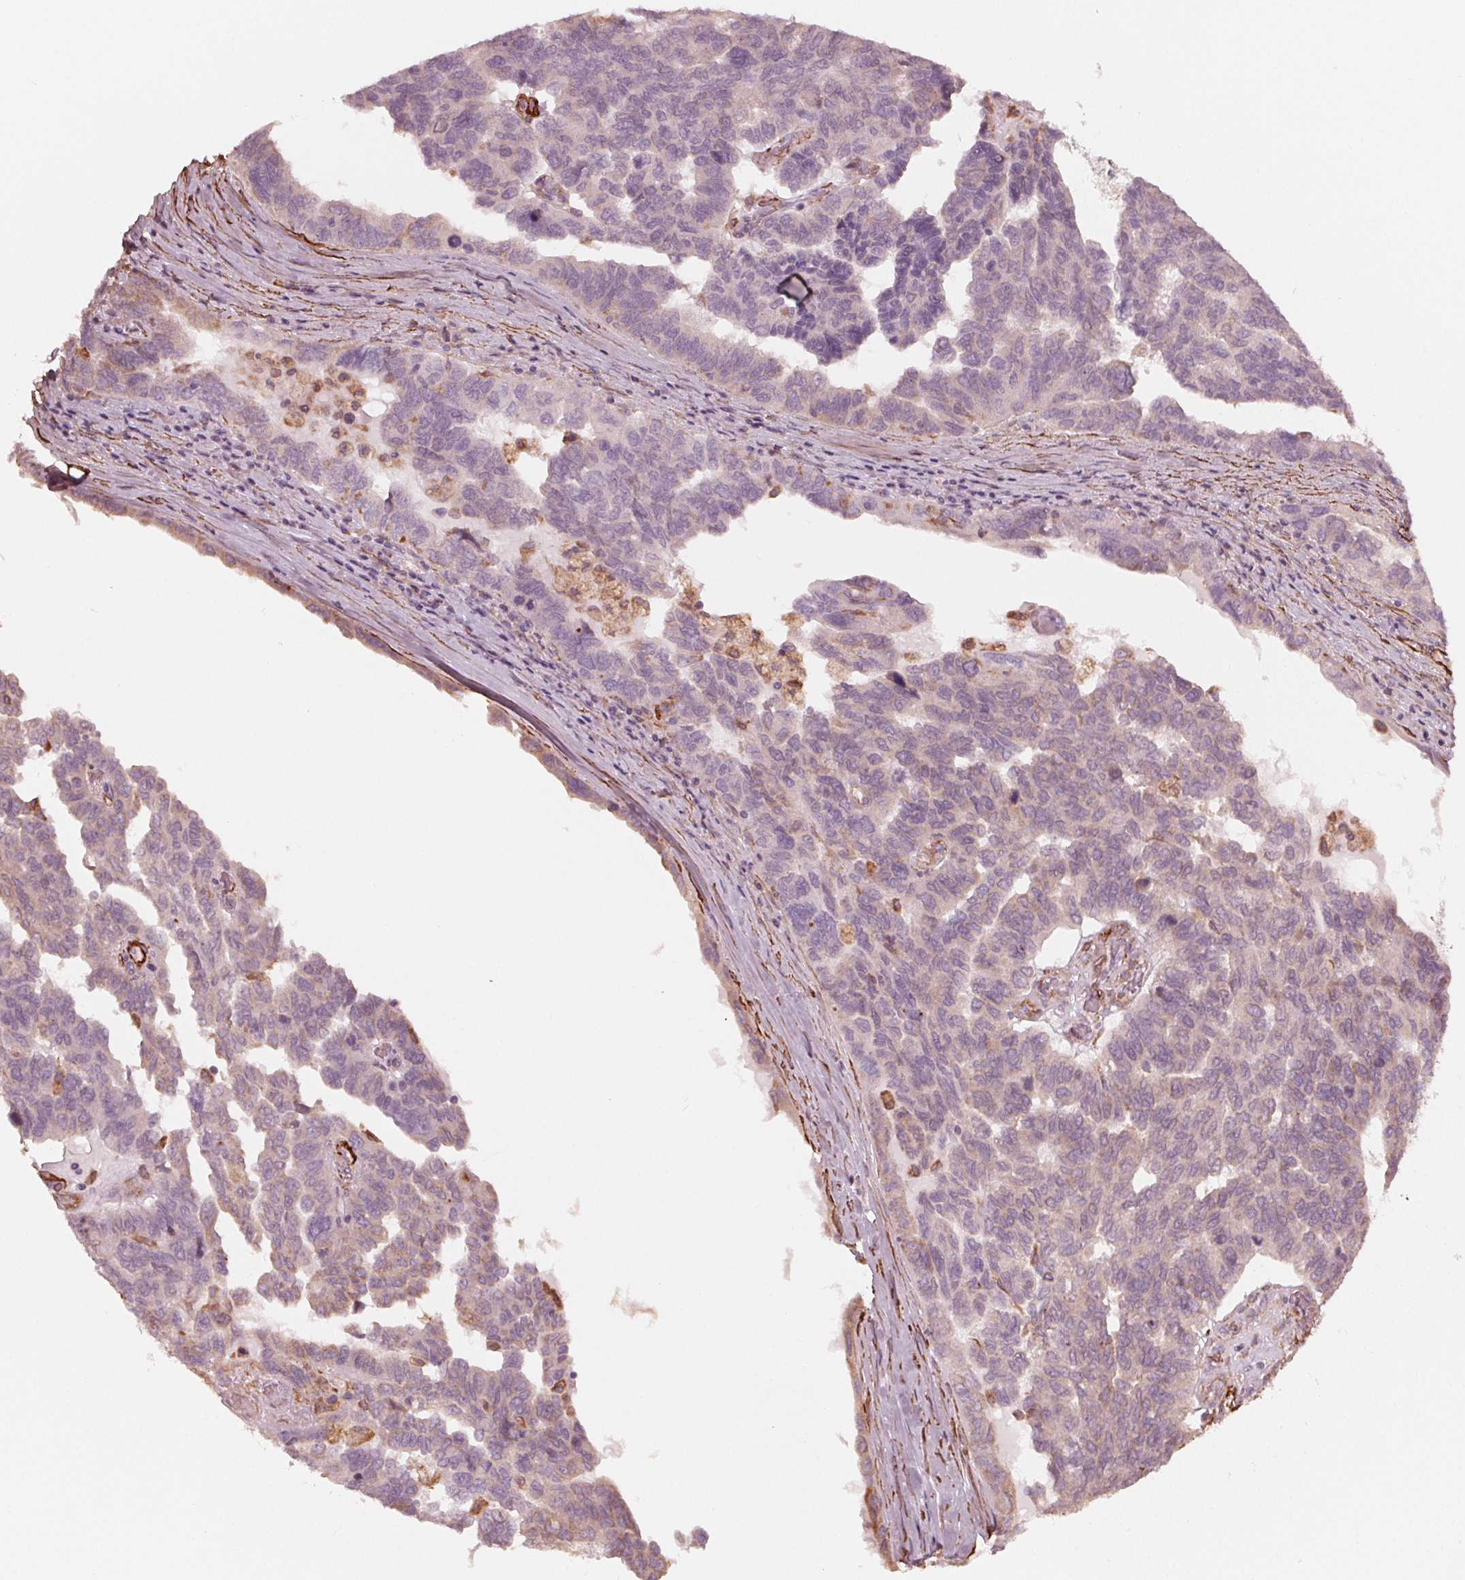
{"staining": {"intensity": "weak", "quantity": "<25%", "location": "cytoplasmic/membranous"}, "tissue": "ovarian cancer", "cell_type": "Tumor cells", "image_type": "cancer", "snomed": [{"axis": "morphology", "description": "Cystadenocarcinoma, serous, NOS"}, {"axis": "topography", "description": "Ovary"}], "caption": "Ovarian cancer was stained to show a protein in brown. There is no significant positivity in tumor cells. The staining was performed using DAB (3,3'-diaminobenzidine) to visualize the protein expression in brown, while the nuclei were stained in blue with hematoxylin (Magnification: 20x).", "gene": "MIER3", "patient": {"sex": "female", "age": 64}}